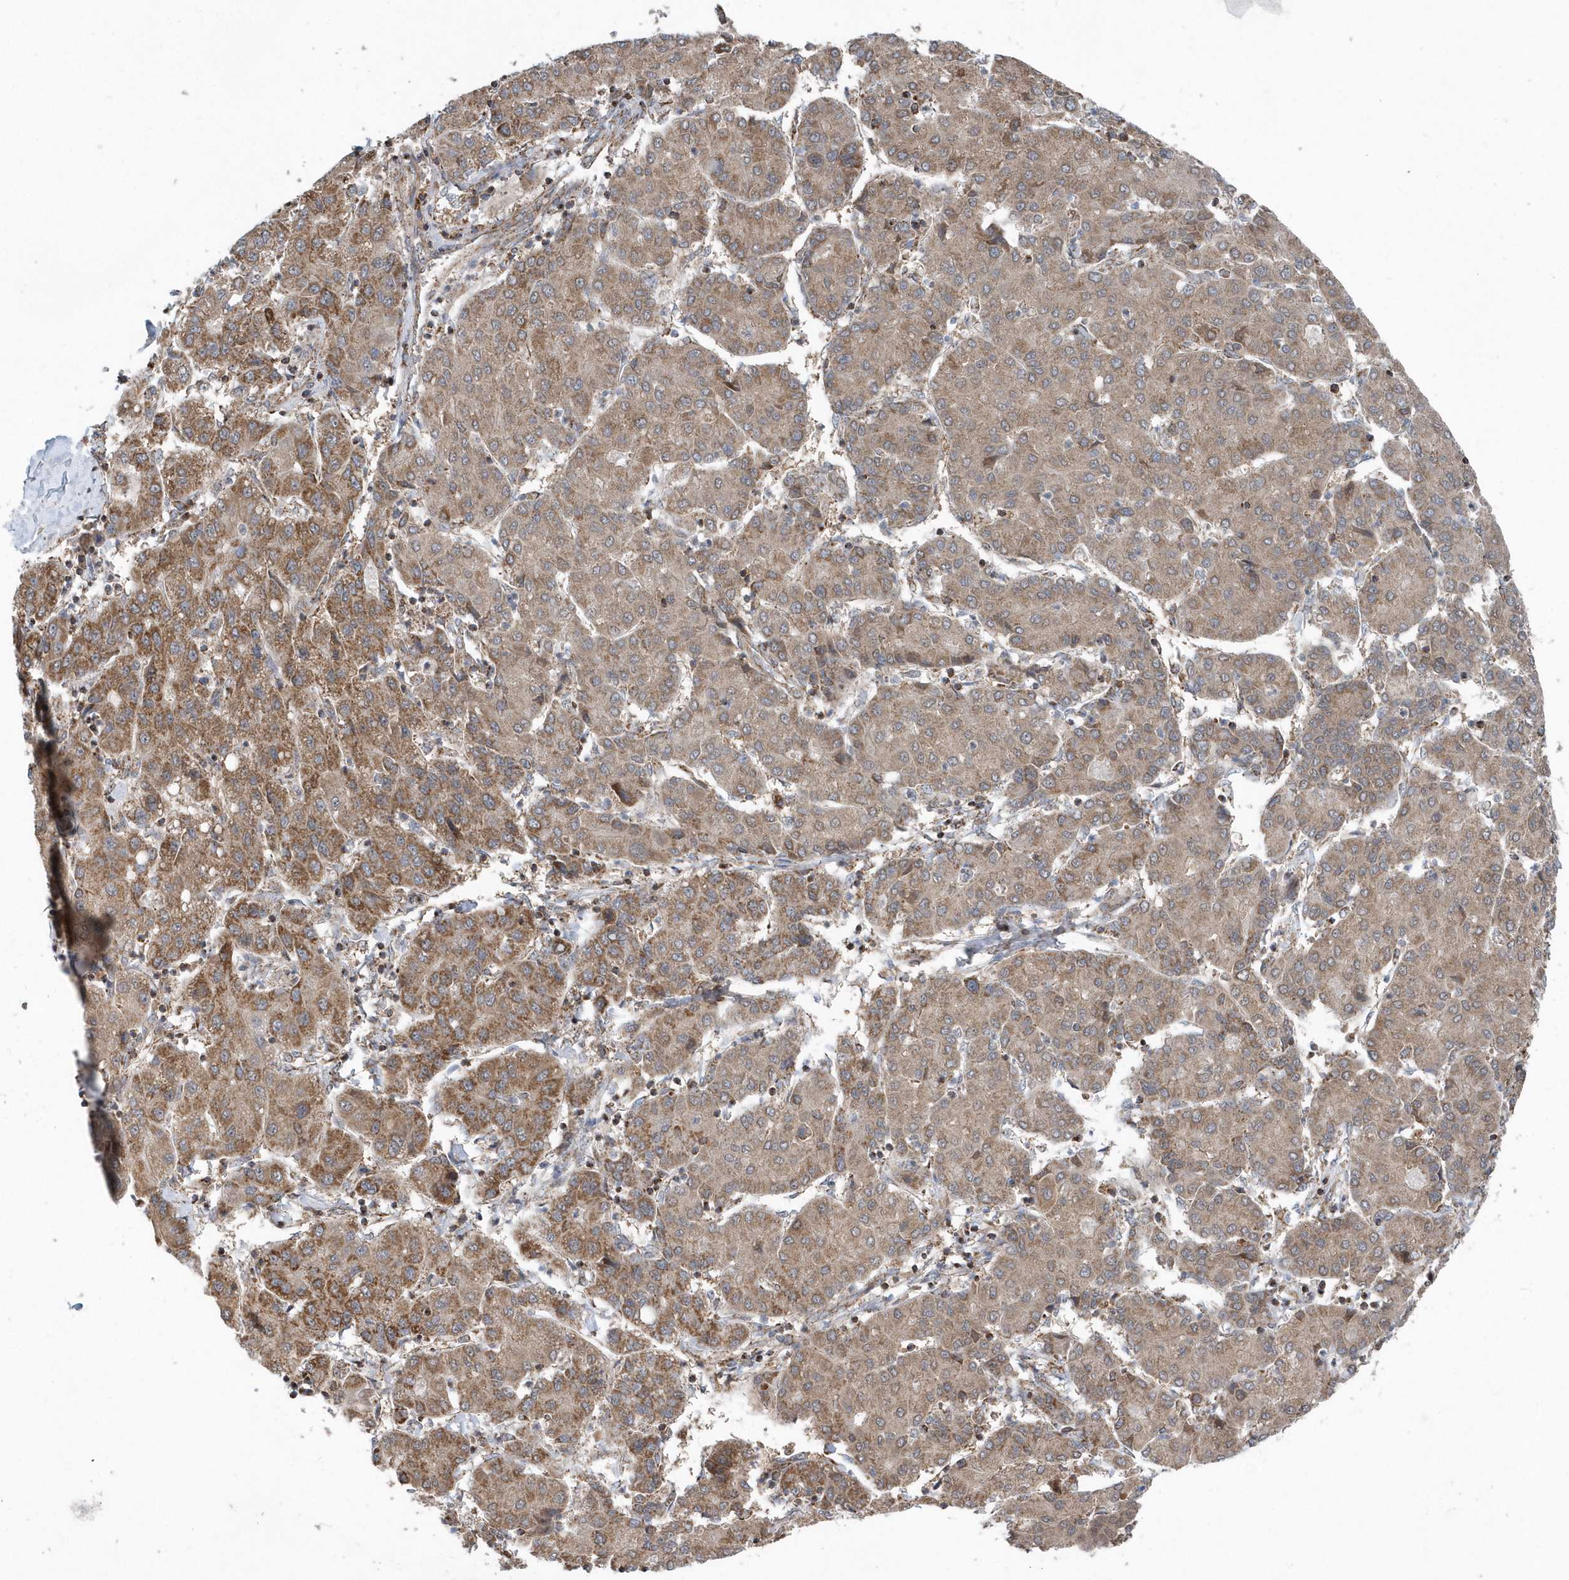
{"staining": {"intensity": "moderate", "quantity": ">75%", "location": "cytoplasmic/membranous"}, "tissue": "liver cancer", "cell_type": "Tumor cells", "image_type": "cancer", "snomed": [{"axis": "morphology", "description": "Carcinoma, Hepatocellular, NOS"}, {"axis": "topography", "description": "Liver"}], "caption": "Human hepatocellular carcinoma (liver) stained with a protein marker exhibits moderate staining in tumor cells.", "gene": "PPP1R7", "patient": {"sex": "male", "age": 65}}